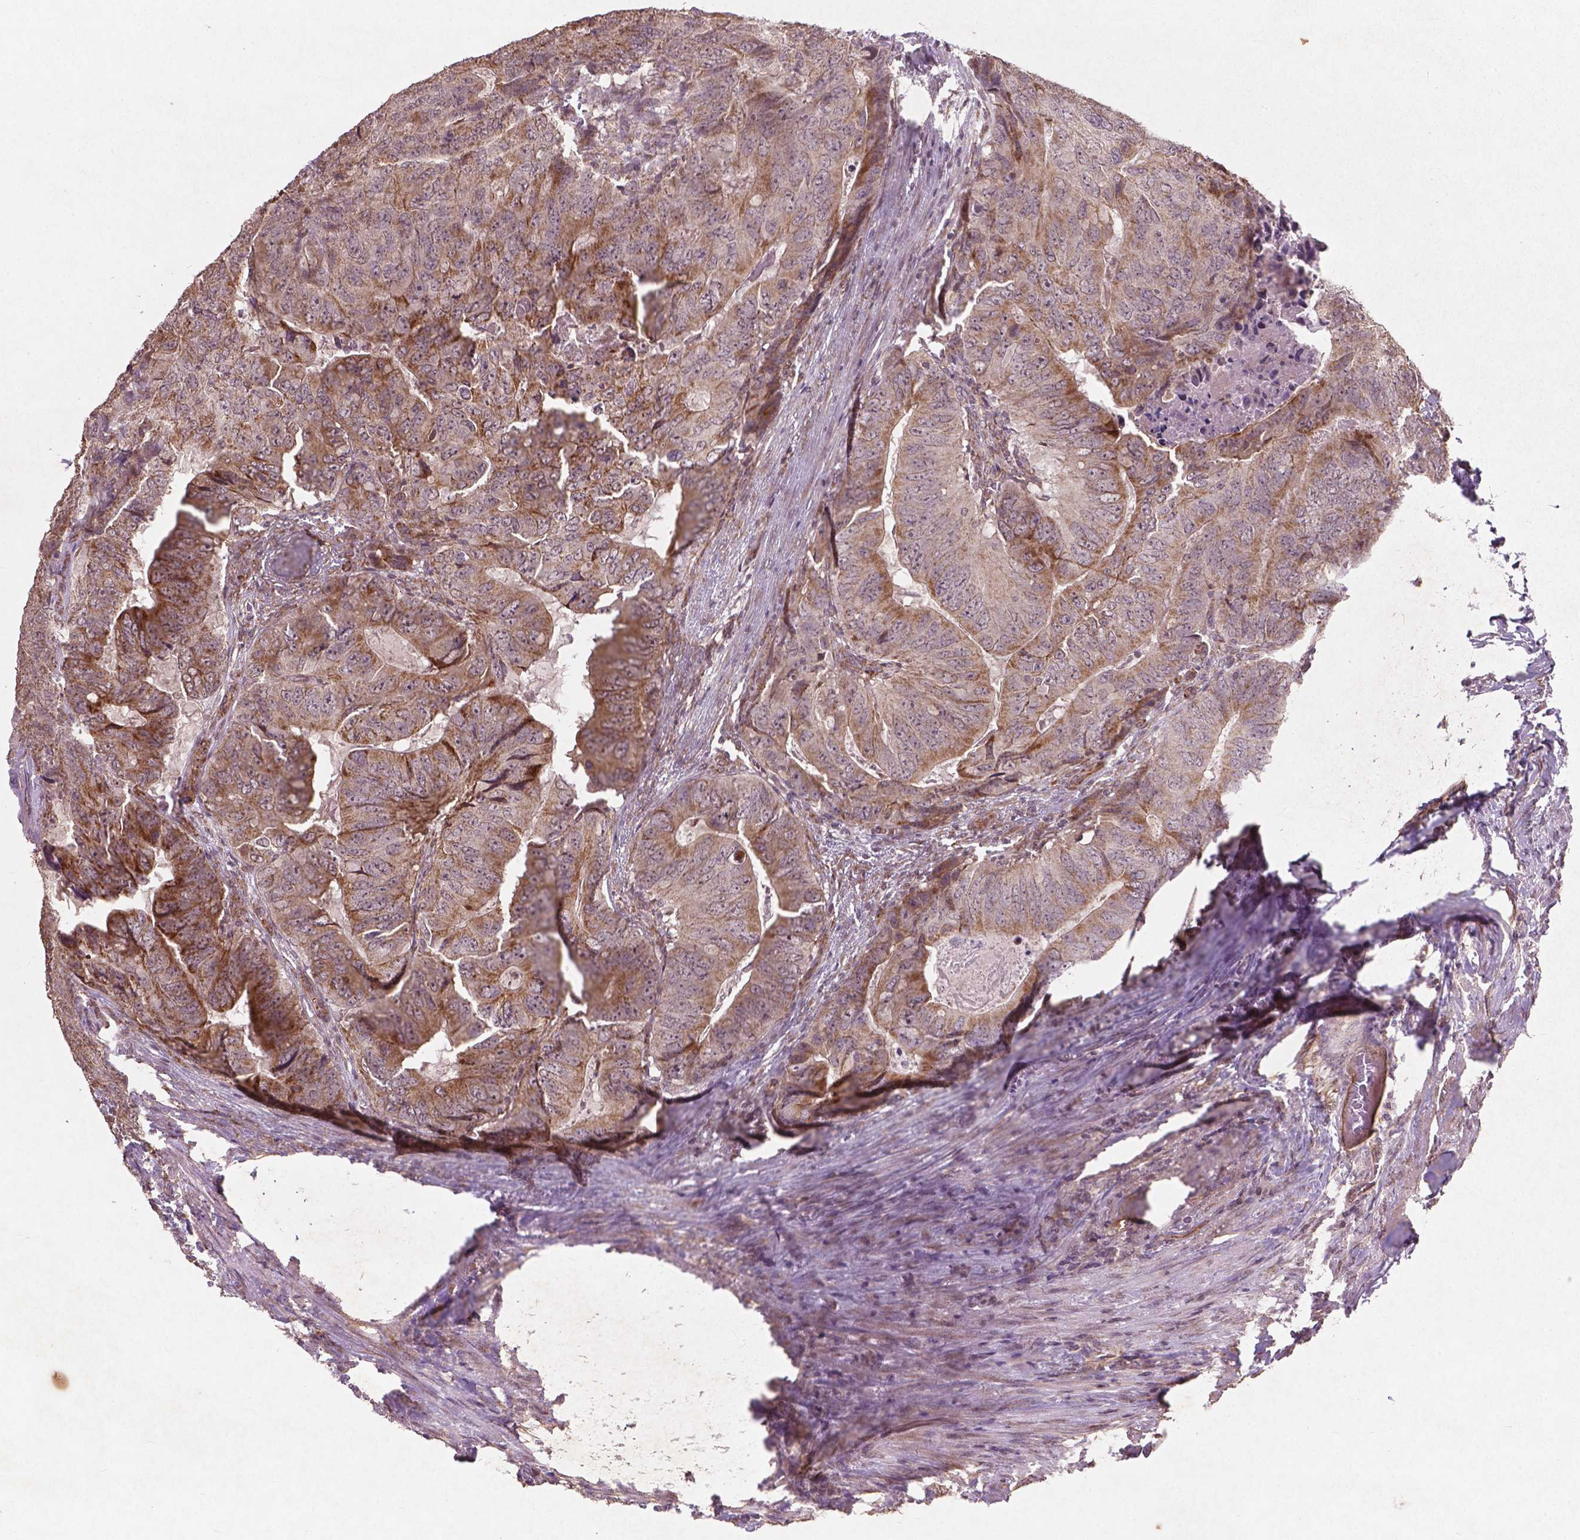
{"staining": {"intensity": "moderate", "quantity": "25%-75%", "location": "cytoplasmic/membranous"}, "tissue": "colorectal cancer", "cell_type": "Tumor cells", "image_type": "cancer", "snomed": [{"axis": "morphology", "description": "Adenocarcinoma, NOS"}, {"axis": "topography", "description": "Colon"}], "caption": "High-power microscopy captured an immunohistochemistry (IHC) micrograph of colorectal cancer (adenocarcinoma), revealing moderate cytoplasmic/membranous staining in approximately 25%-75% of tumor cells.", "gene": "SMAD2", "patient": {"sex": "male", "age": 79}}